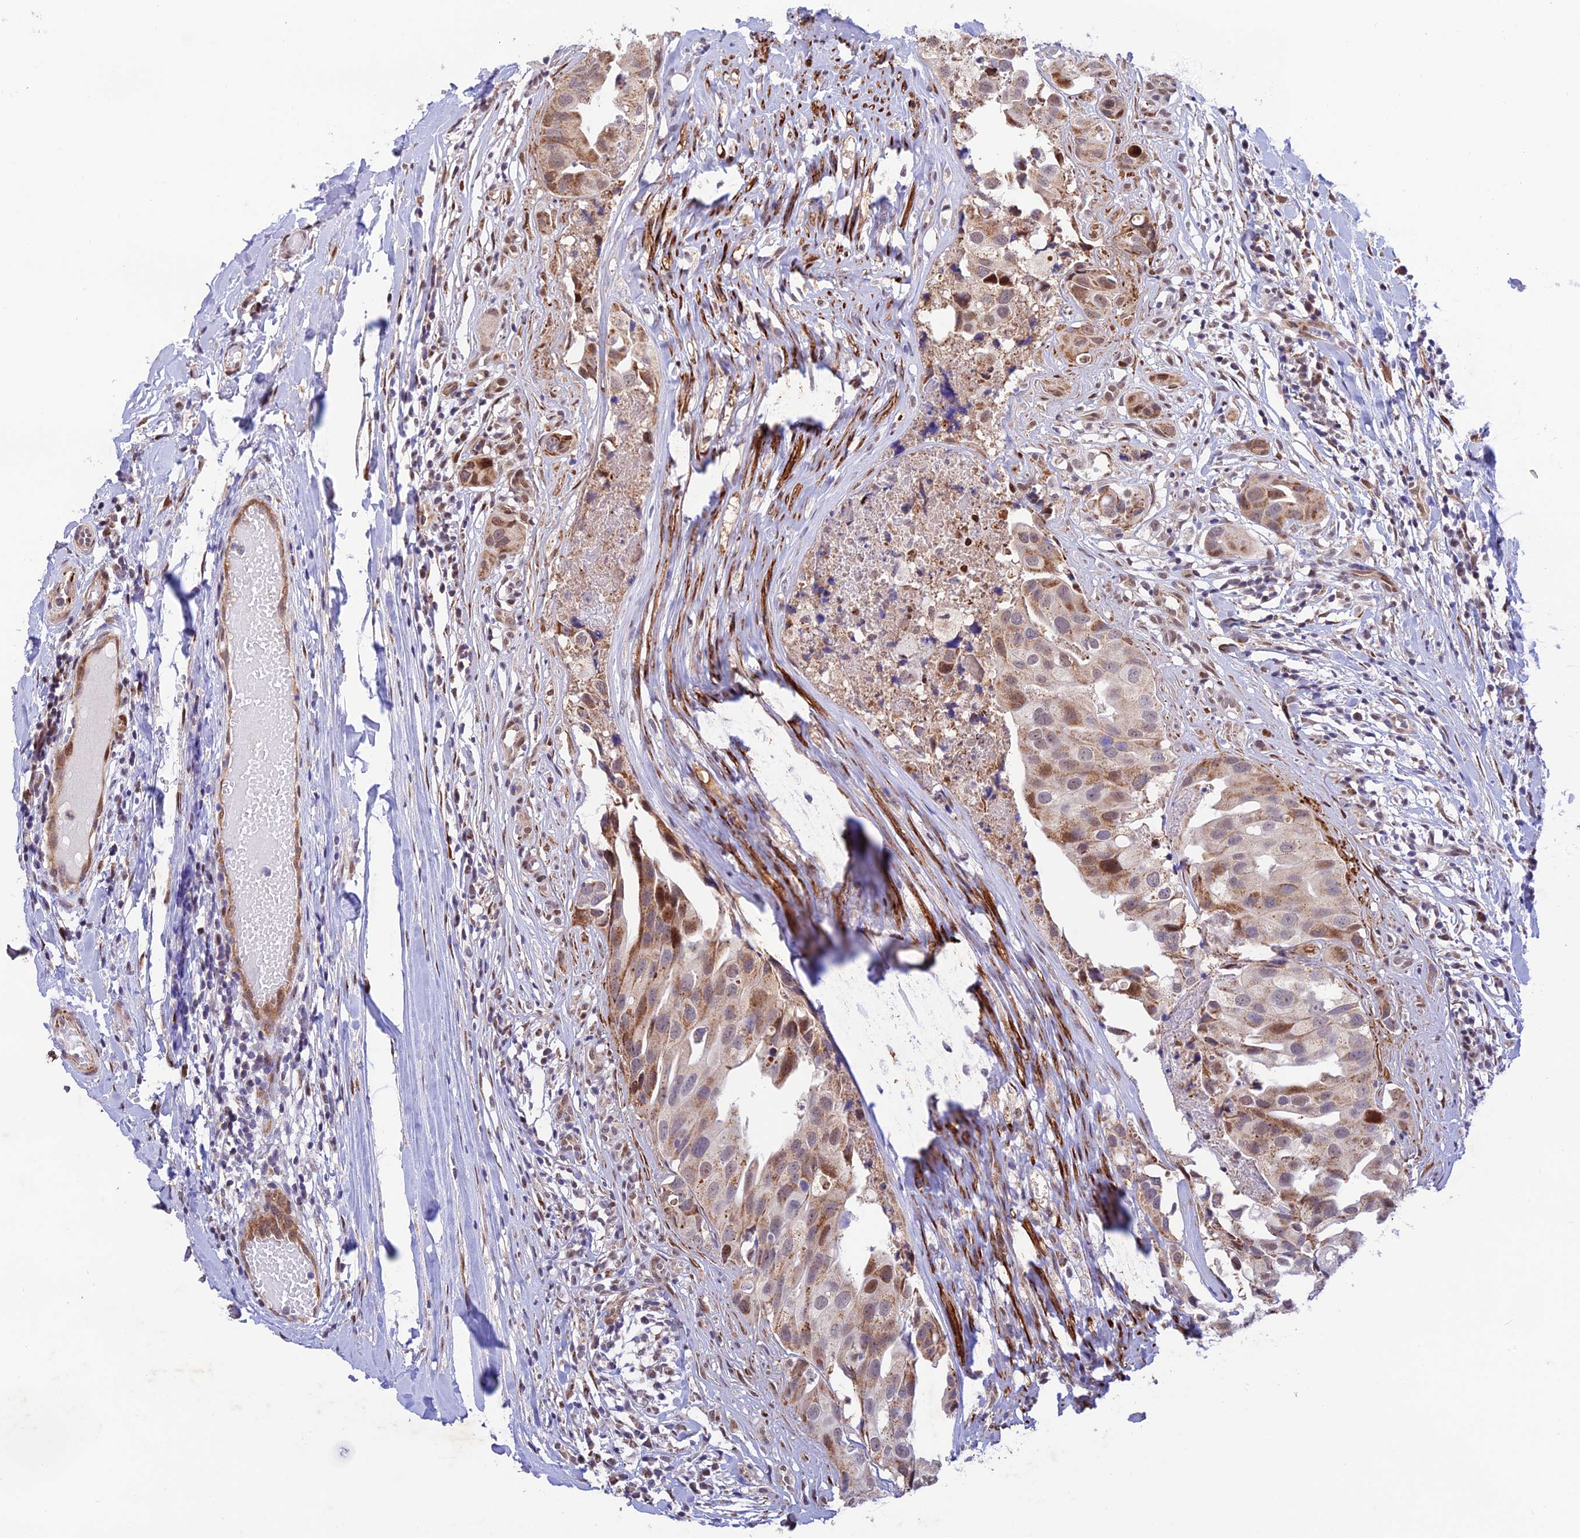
{"staining": {"intensity": "moderate", "quantity": "<25%", "location": "cytoplasmic/membranous,nuclear"}, "tissue": "head and neck cancer", "cell_type": "Tumor cells", "image_type": "cancer", "snomed": [{"axis": "morphology", "description": "Adenocarcinoma, NOS"}, {"axis": "morphology", "description": "Adenocarcinoma, metastatic, NOS"}, {"axis": "topography", "description": "Head-Neck"}], "caption": "Immunohistochemistry (IHC) photomicrograph of neoplastic tissue: human metastatic adenocarcinoma (head and neck) stained using IHC reveals low levels of moderate protein expression localized specifically in the cytoplasmic/membranous and nuclear of tumor cells, appearing as a cytoplasmic/membranous and nuclear brown color.", "gene": "WDR55", "patient": {"sex": "male", "age": 75}}